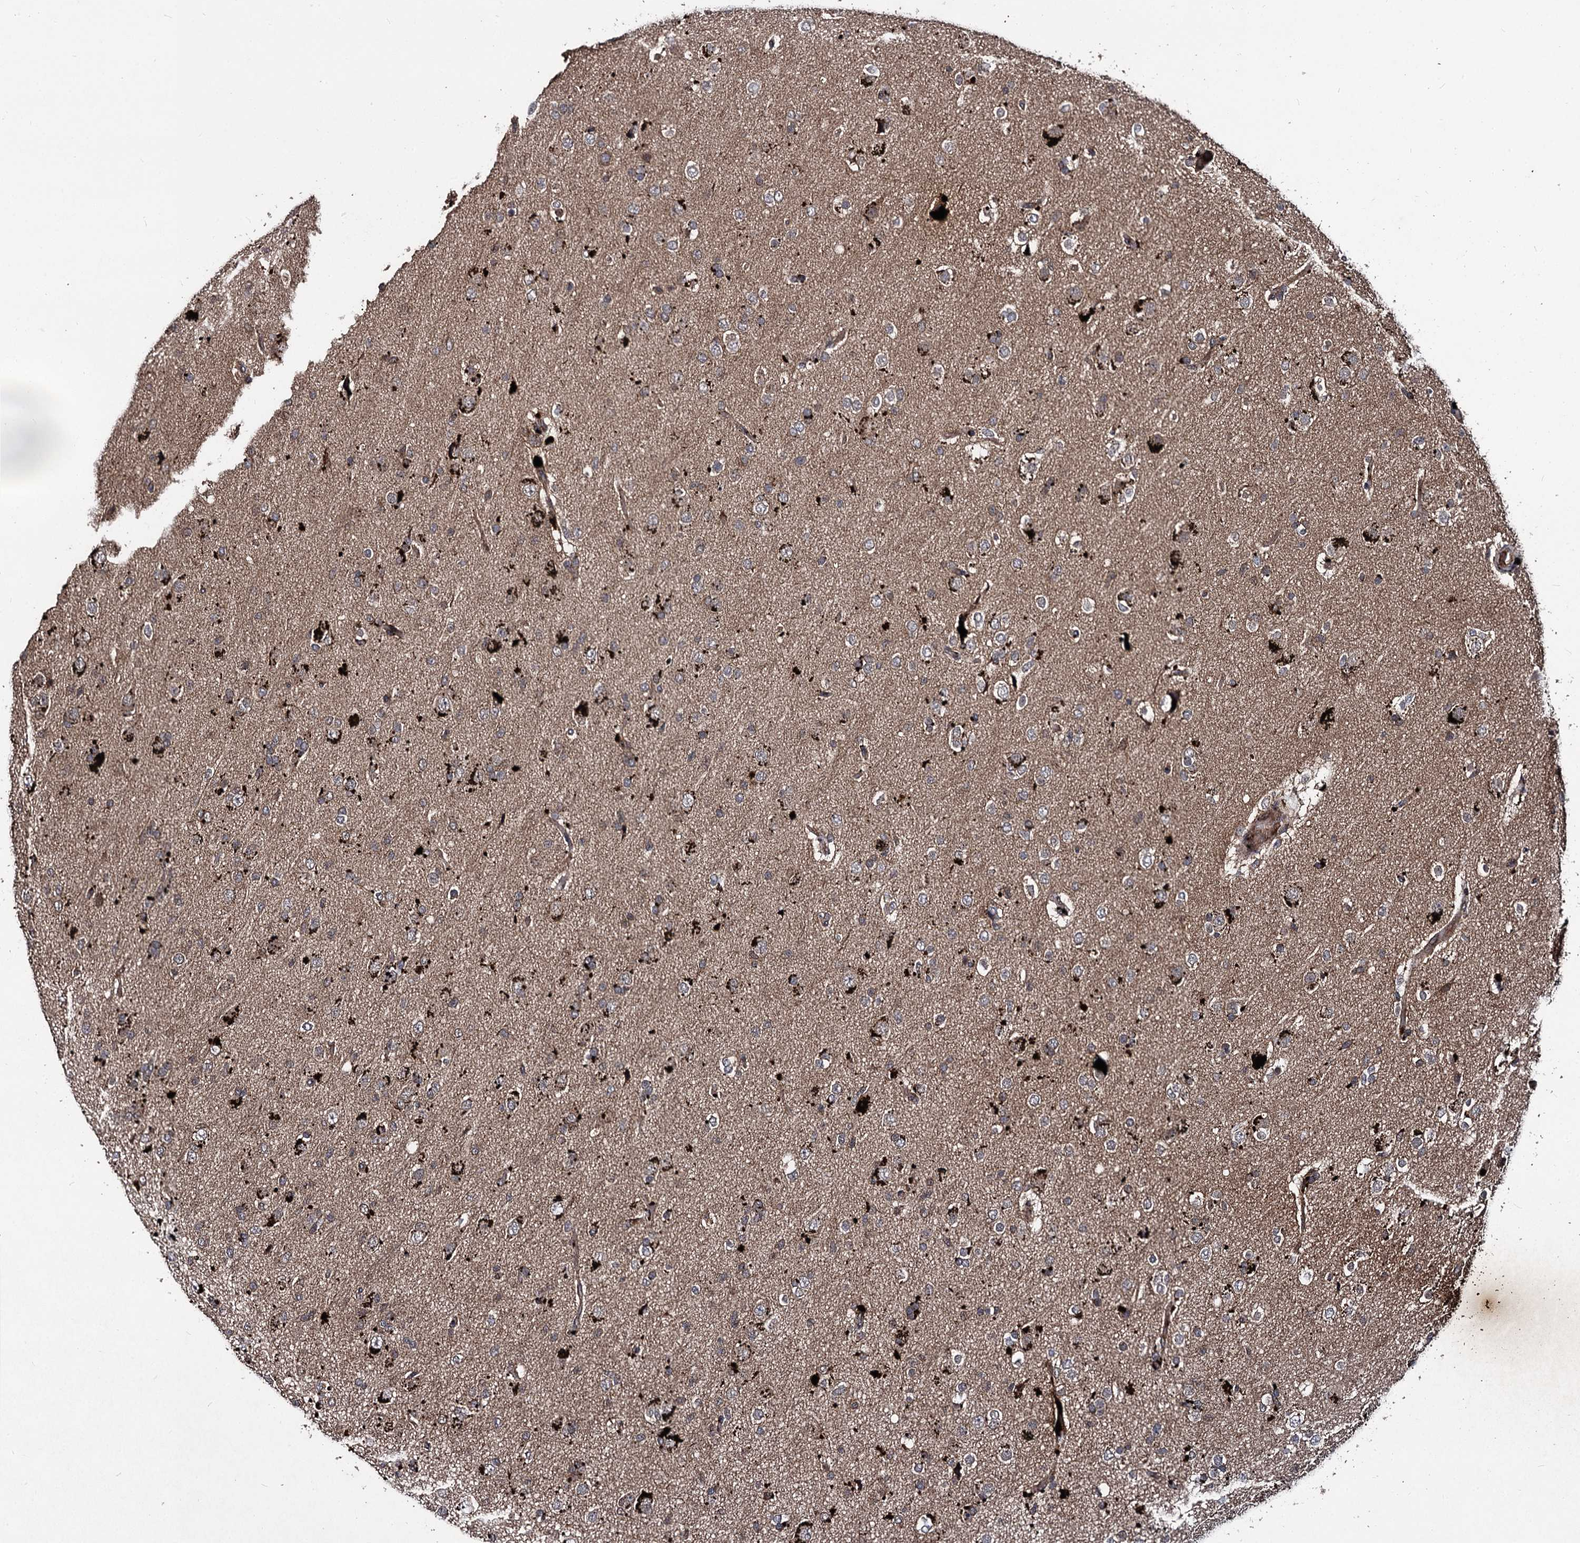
{"staining": {"intensity": "weak", "quantity": "25%-75%", "location": "cytoplasmic/membranous"}, "tissue": "glioma", "cell_type": "Tumor cells", "image_type": "cancer", "snomed": [{"axis": "morphology", "description": "Glioma, malignant, Low grade"}, {"axis": "topography", "description": "Brain"}], "caption": "Protein staining by IHC demonstrates weak cytoplasmic/membranous staining in approximately 25%-75% of tumor cells in malignant low-grade glioma. Nuclei are stained in blue.", "gene": "BCL2L2", "patient": {"sex": "male", "age": 65}}